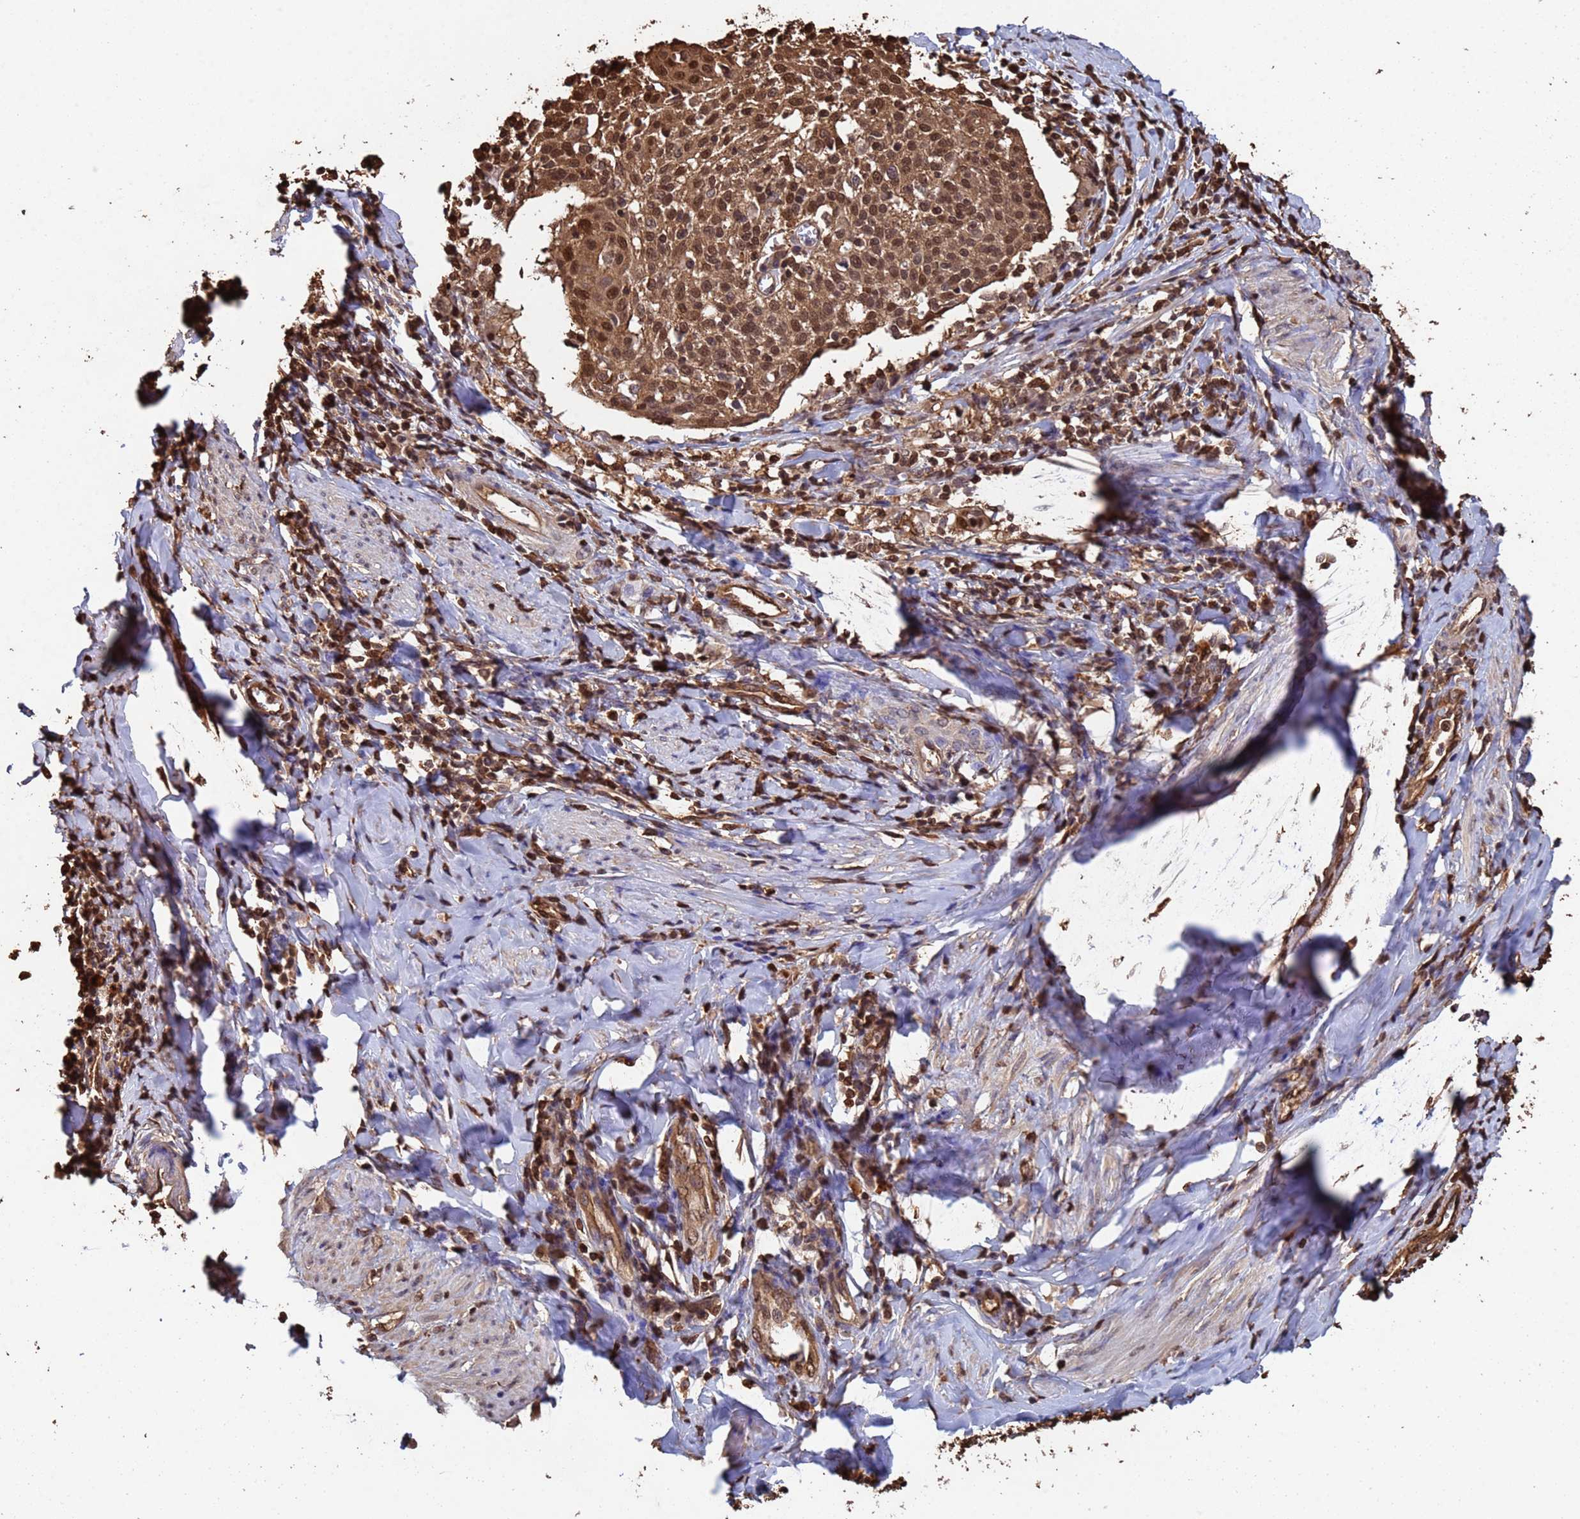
{"staining": {"intensity": "moderate", "quantity": ">75%", "location": "cytoplasmic/membranous,nuclear"}, "tissue": "cervical cancer", "cell_type": "Tumor cells", "image_type": "cancer", "snomed": [{"axis": "morphology", "description": "Squamous cell carcinoma, NOS"}, {"axis": "topography", "description": "Cervix"}], "caption": "Tumor cells show moderate cytoplasmic/membranous and nuclear positivity in about >75% of cells in squamous cell carcinoma (cervical). (Brightfield microscopy of DAB IHC at high magnification).", "gene": "SUMO4", "patient": {"sex": "female", "age": 52}}